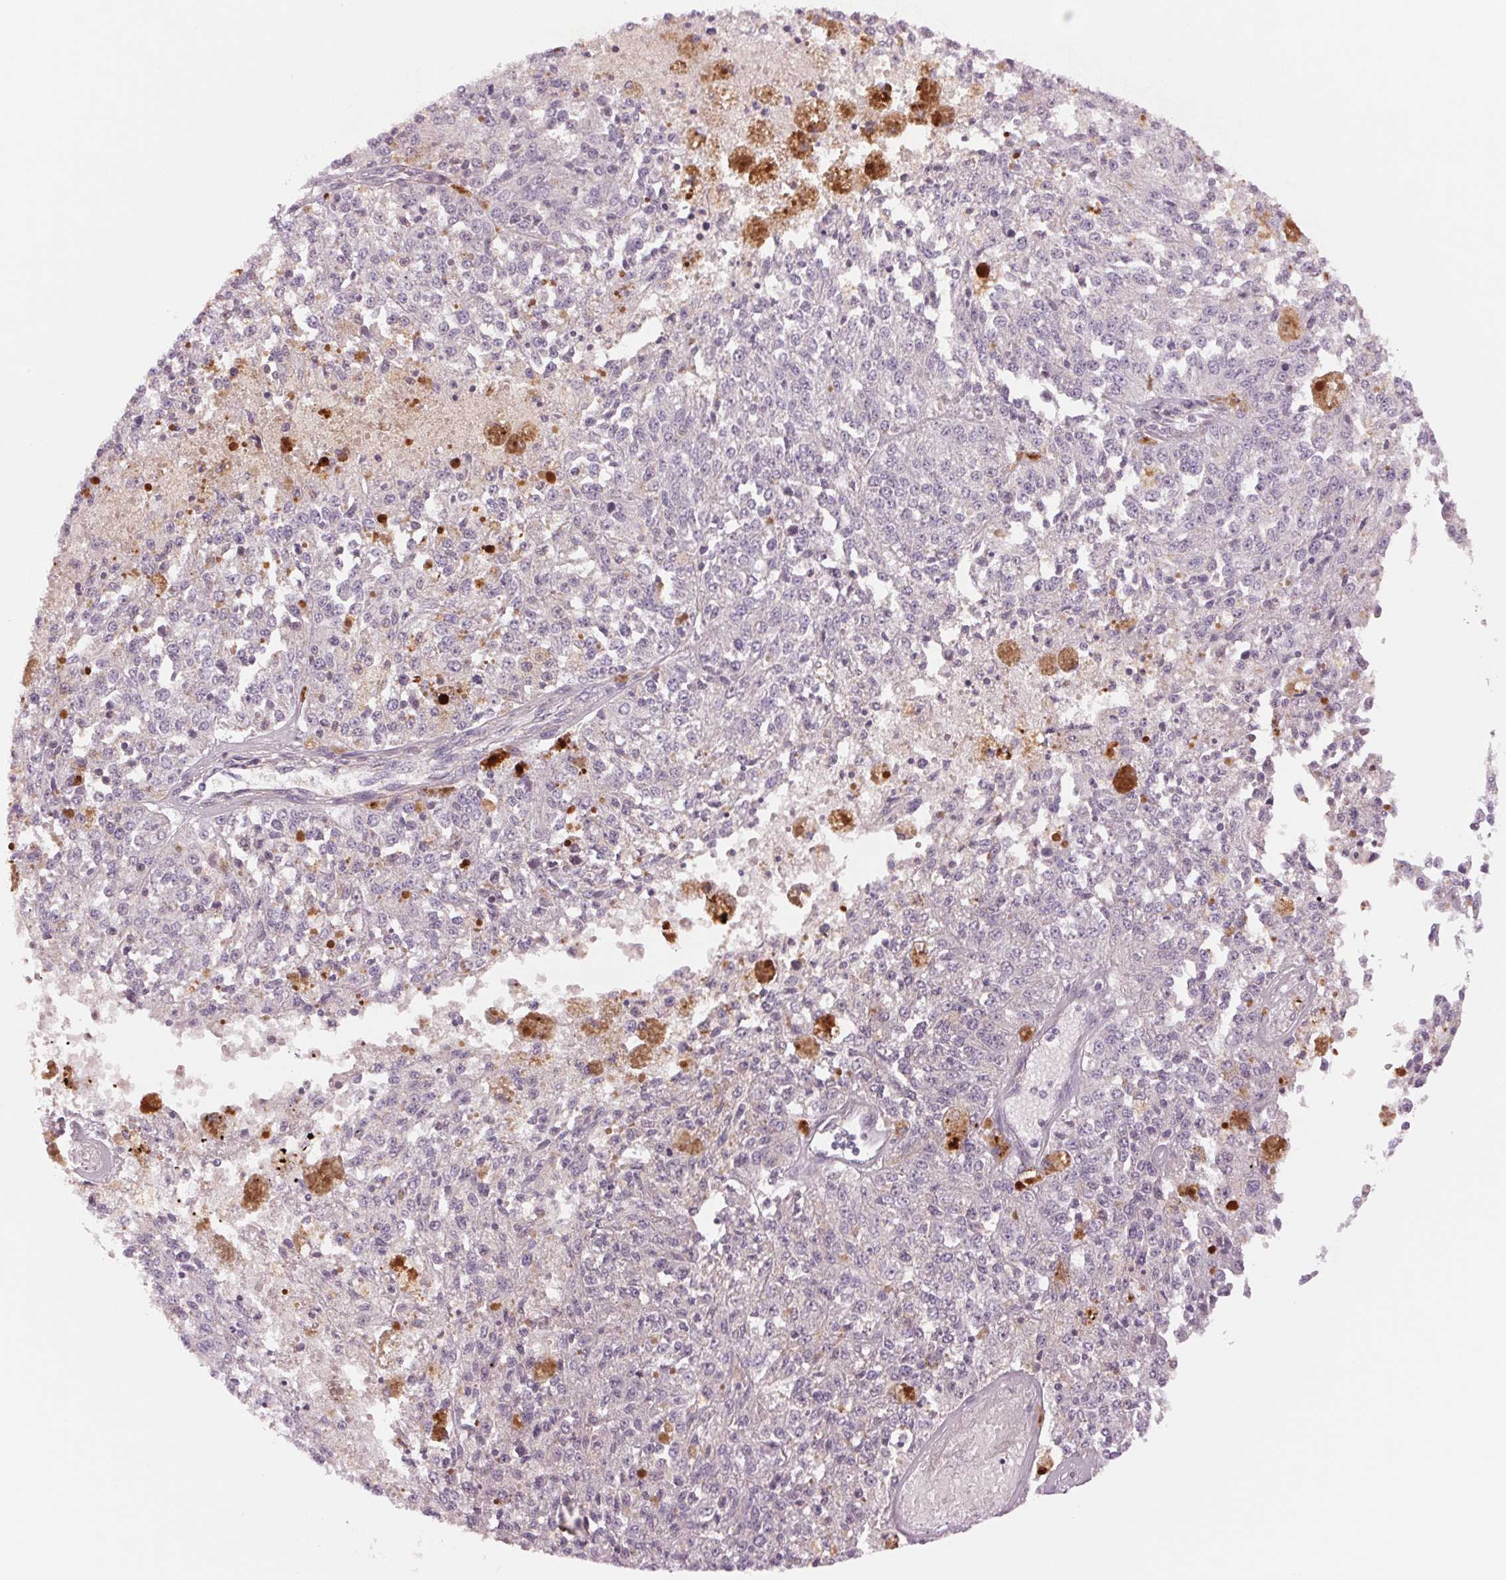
{"staining": {"intensity": "negative", "quantity": "none", "location": "none"}, "tissue": "melanoma", "cell_type": "Tumor cells", "image_type": "cancer", "snomed": [{"axis": "morphology", "description": "Malignant melanoma, Metastatic site"}, {"axis": "topography", "description": "Lymph node"}], "caption": "There is no significant expression in tumor cells of melanoma.", "gene": "PPIA", "patient": {"sex": "female", "age": 64}}